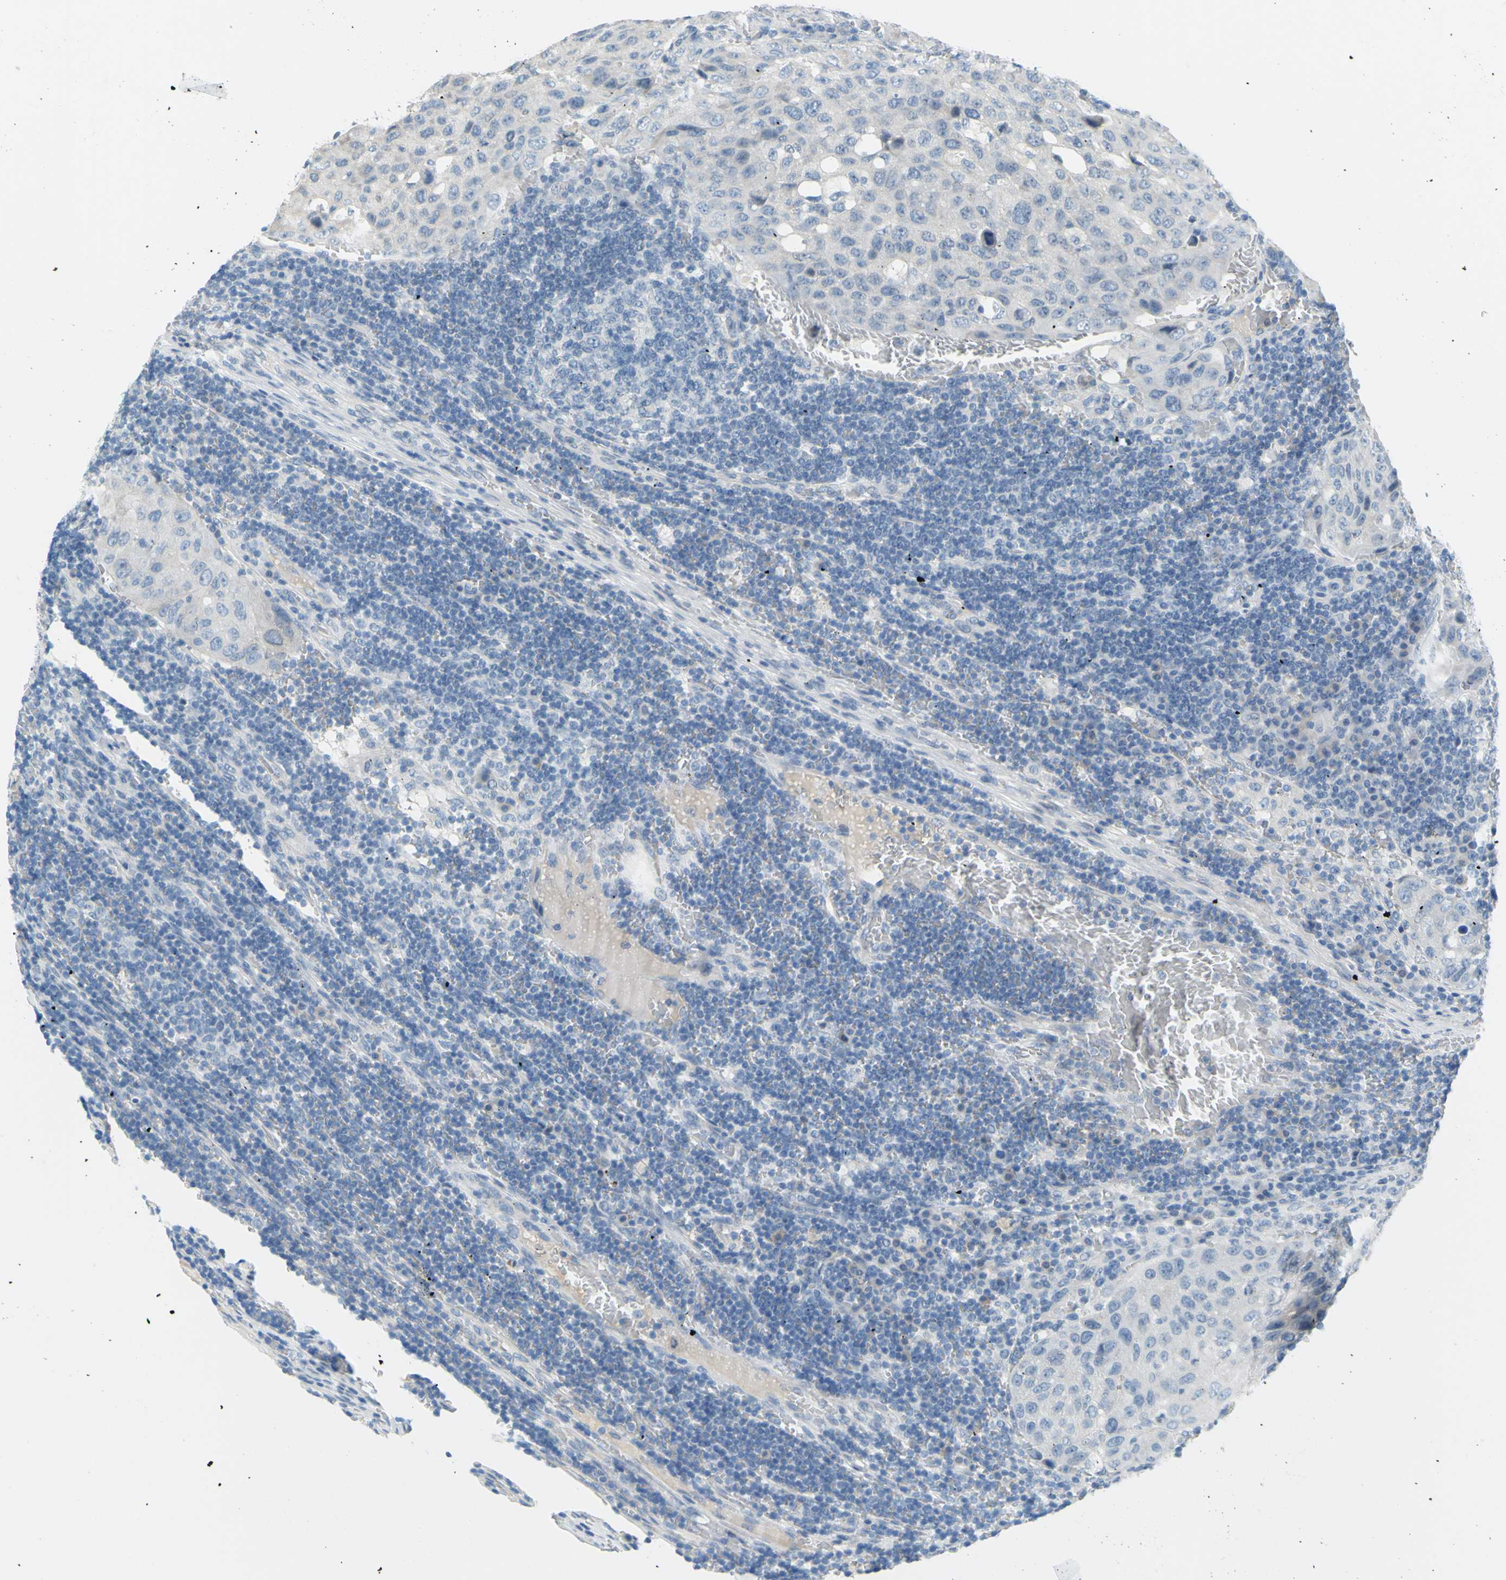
{"staining": {"intensity": "negative", "quantity": "none", "location": "none"}, "tissue": "urothelial cancer", "cell_type": "Tumor cells", "image_type": "cancer", "snomed": [{"axis": "morphology", "description": "Urothelial carcinoma, High grade"}, {"axis": "topography", "description": "Lymph node"}, {"axis": "topography", "description": "Urinary bladder"}], "caption": "Immunohistochemistry (IHC) of urothelial carcinoma (high-grade) shows no expression in tumor cells.", "gene": "DCT", "patient": {"sex": "male", "age": 51}}